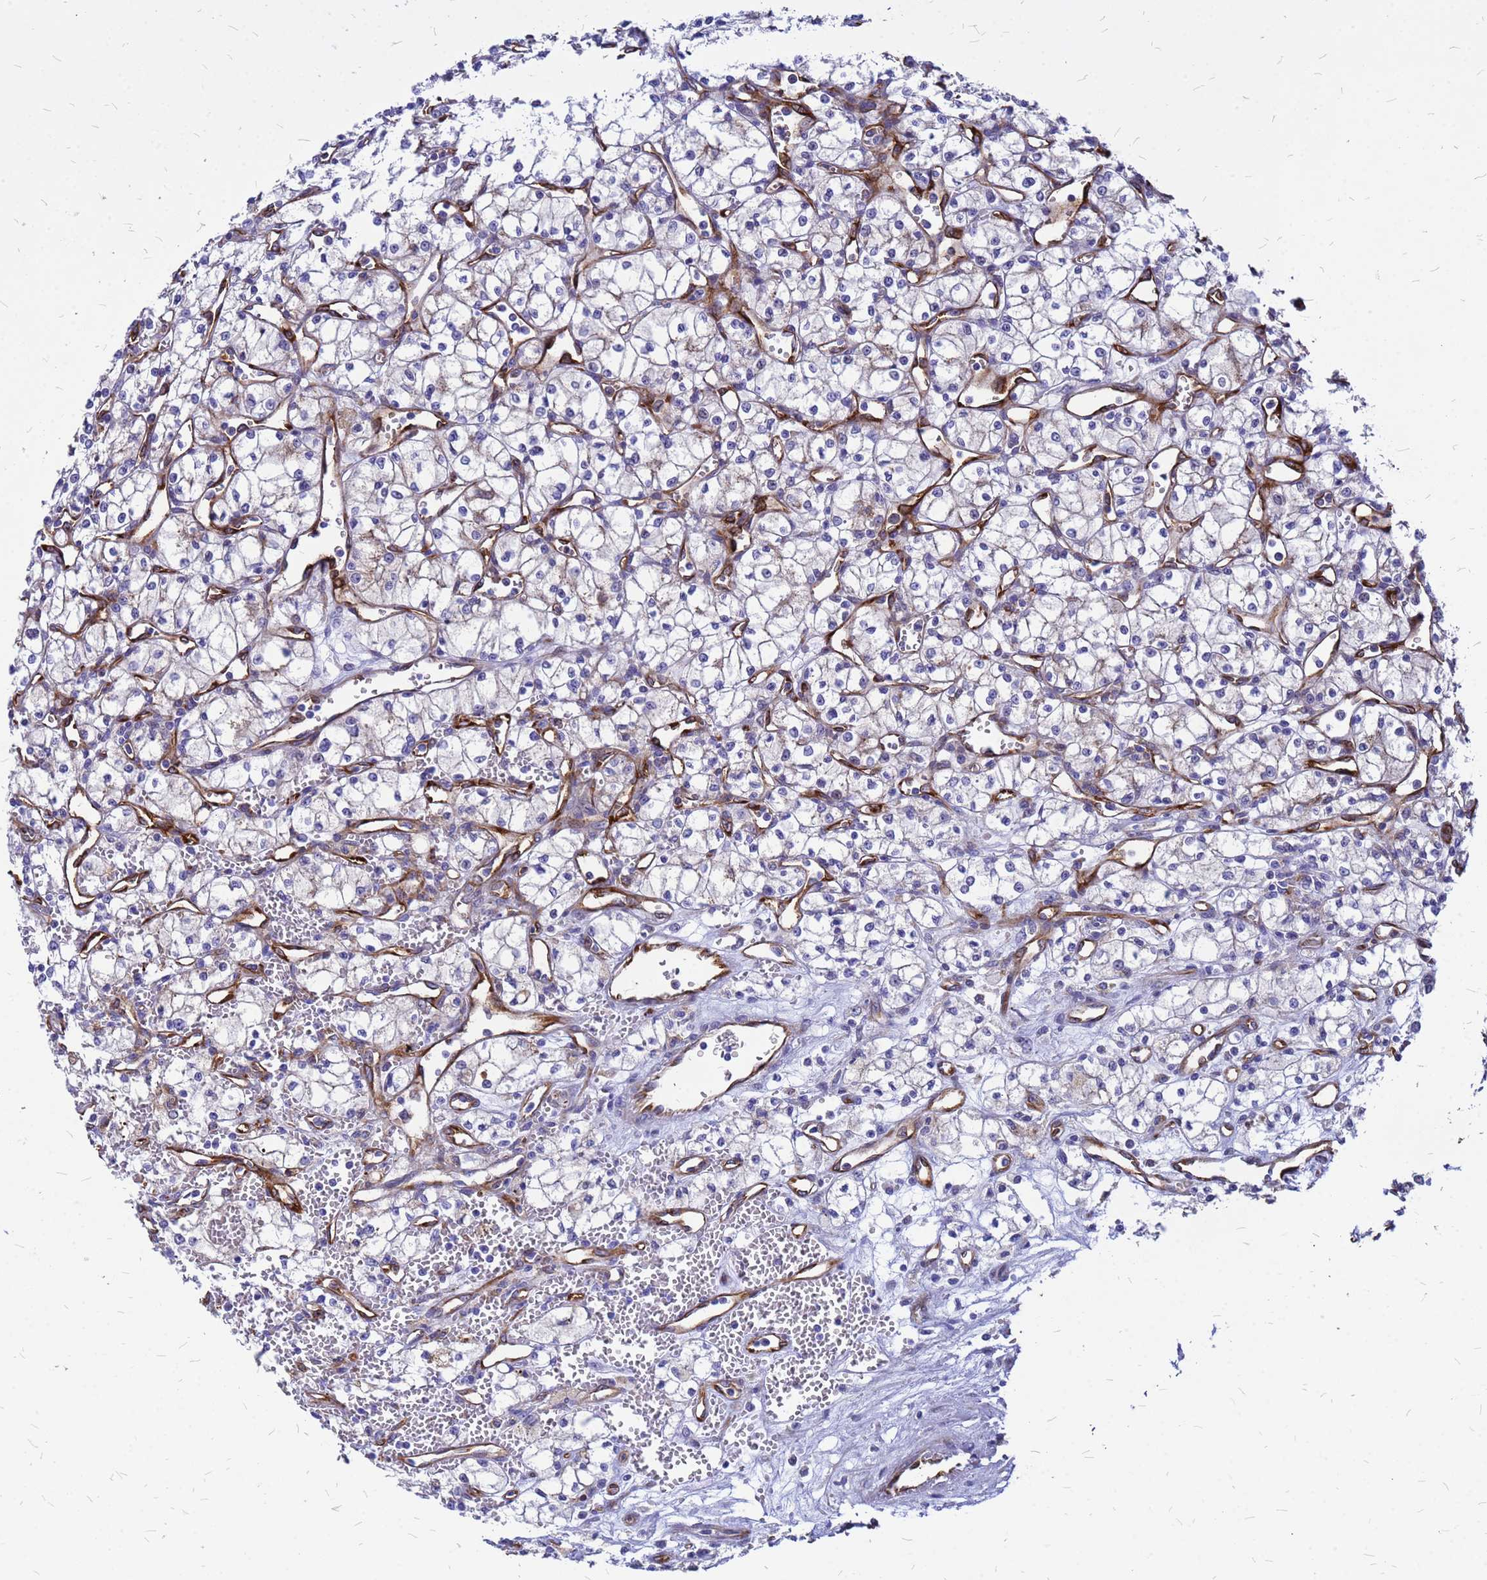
{"staining": {"intensity": "negative", "quantity": "none", "location": "none"}, "tissue": "renal cancer", "cell_type": "Tumor cells", "image_type": "cancer", "snomed": [{"axis": "morphology", "description": "Adenocarcinoma, NOS"}, {"axis": "topography", "description": "Kidney"}], "caption": "DAB immunohistochemical staining of human renal cancer (adenocarcinoma) shows no significant expression in tumor cells.", "gene": "NOSTRIN", "patient": {"sex": "male", "age": 59}}